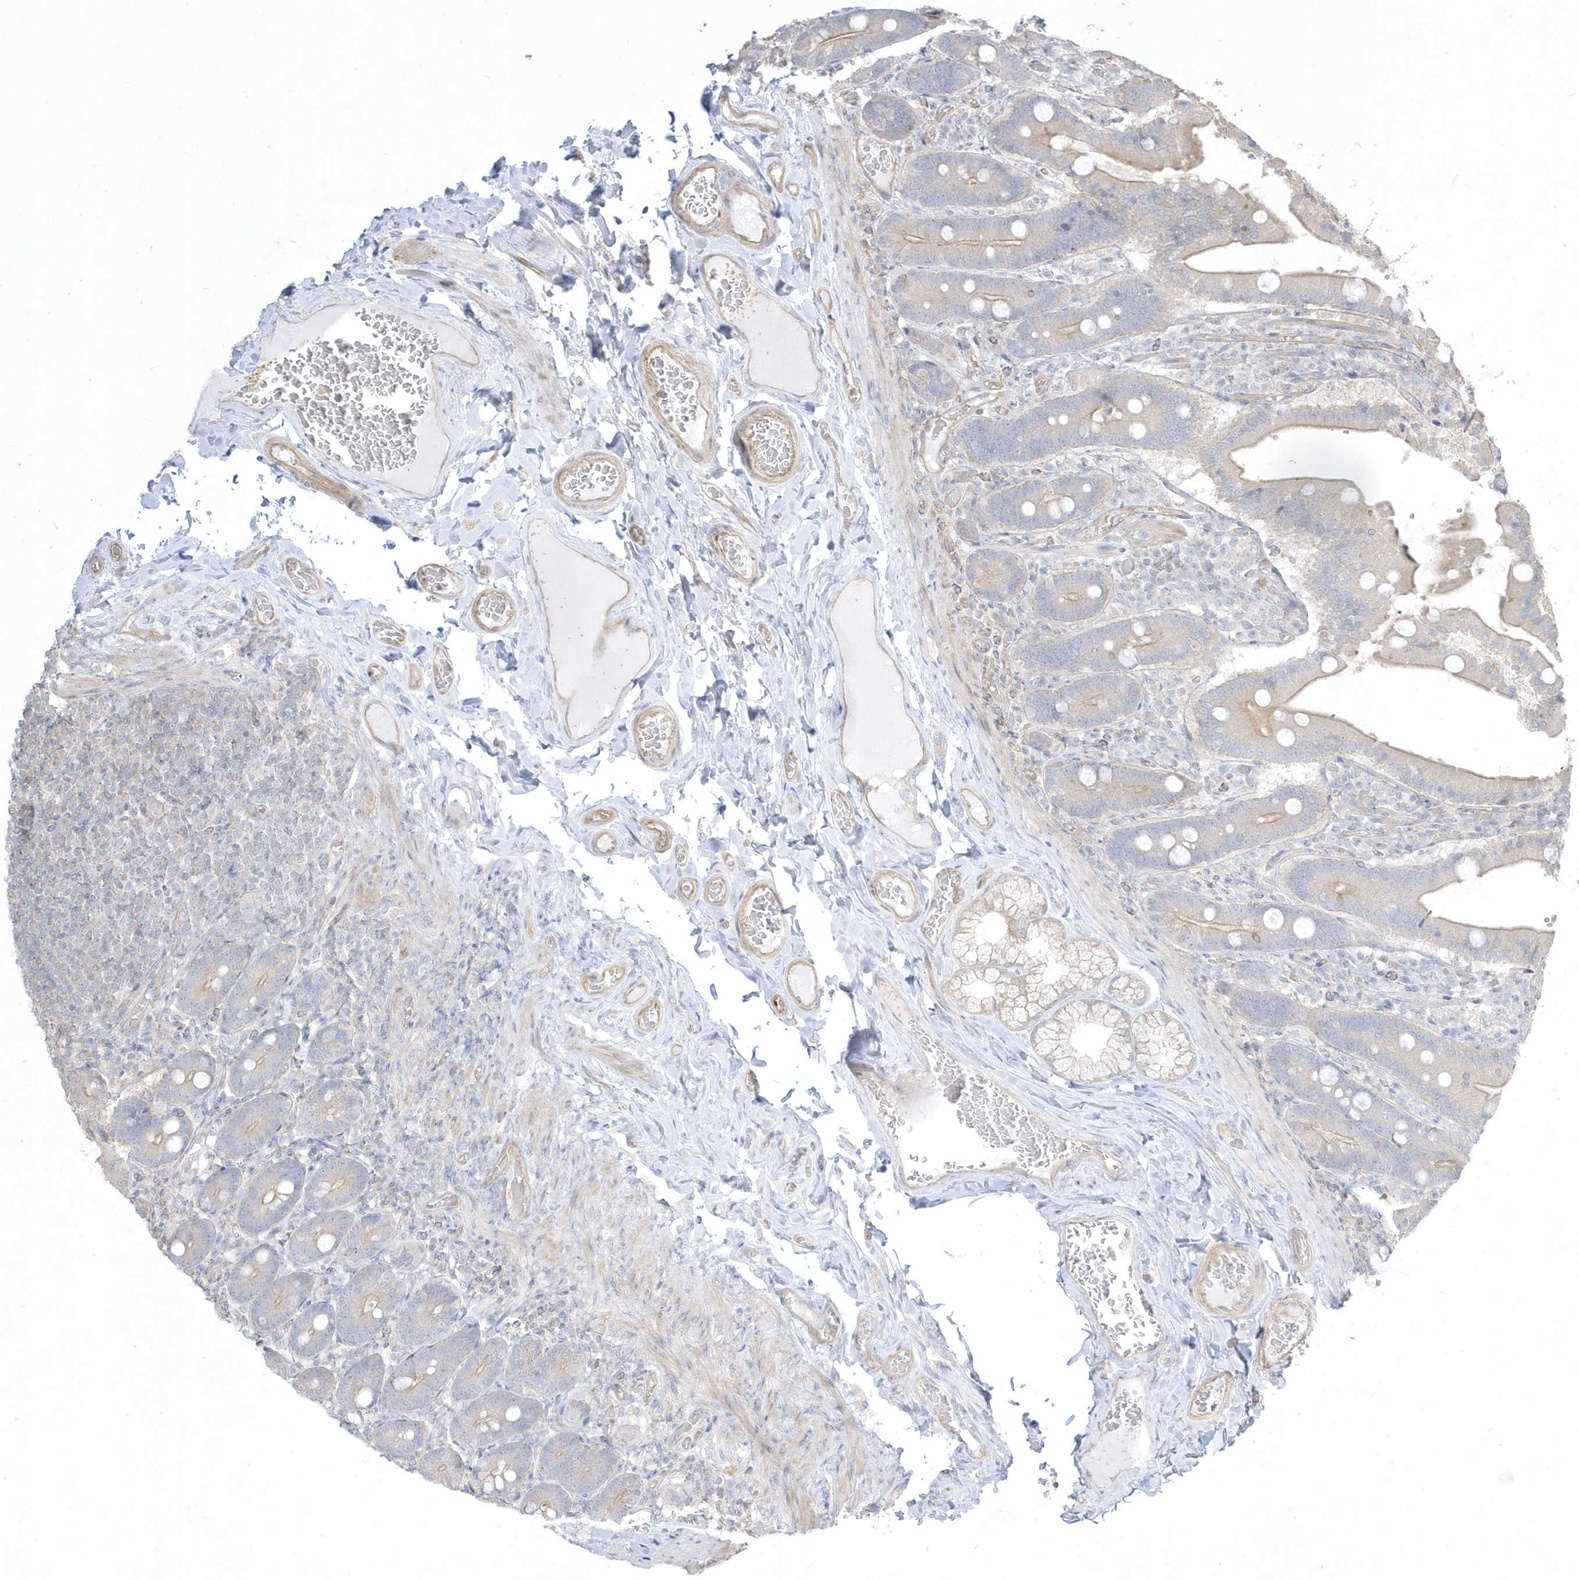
{"staining": {"intensity": "moderate", "quantity": "25%-75%", "location": "cytoplasmic/membranous"}, "tissue": "duodenum", "cell_type": "Glandular cells", "image_type": "normal", "snomed": [{"axis": "morphology", "description": "Normal tissue, NOS"}, {"axis": "topography", "description": "Duodenum"}], "caption": "IHC of benign human duodenum displays medium levels of moderate cytoplasmic/membranous positivity in approximately 25%-75% of glandular cells.", "gene": "ARHGEF9", "patient": {"sex": "female", "age": 62}}